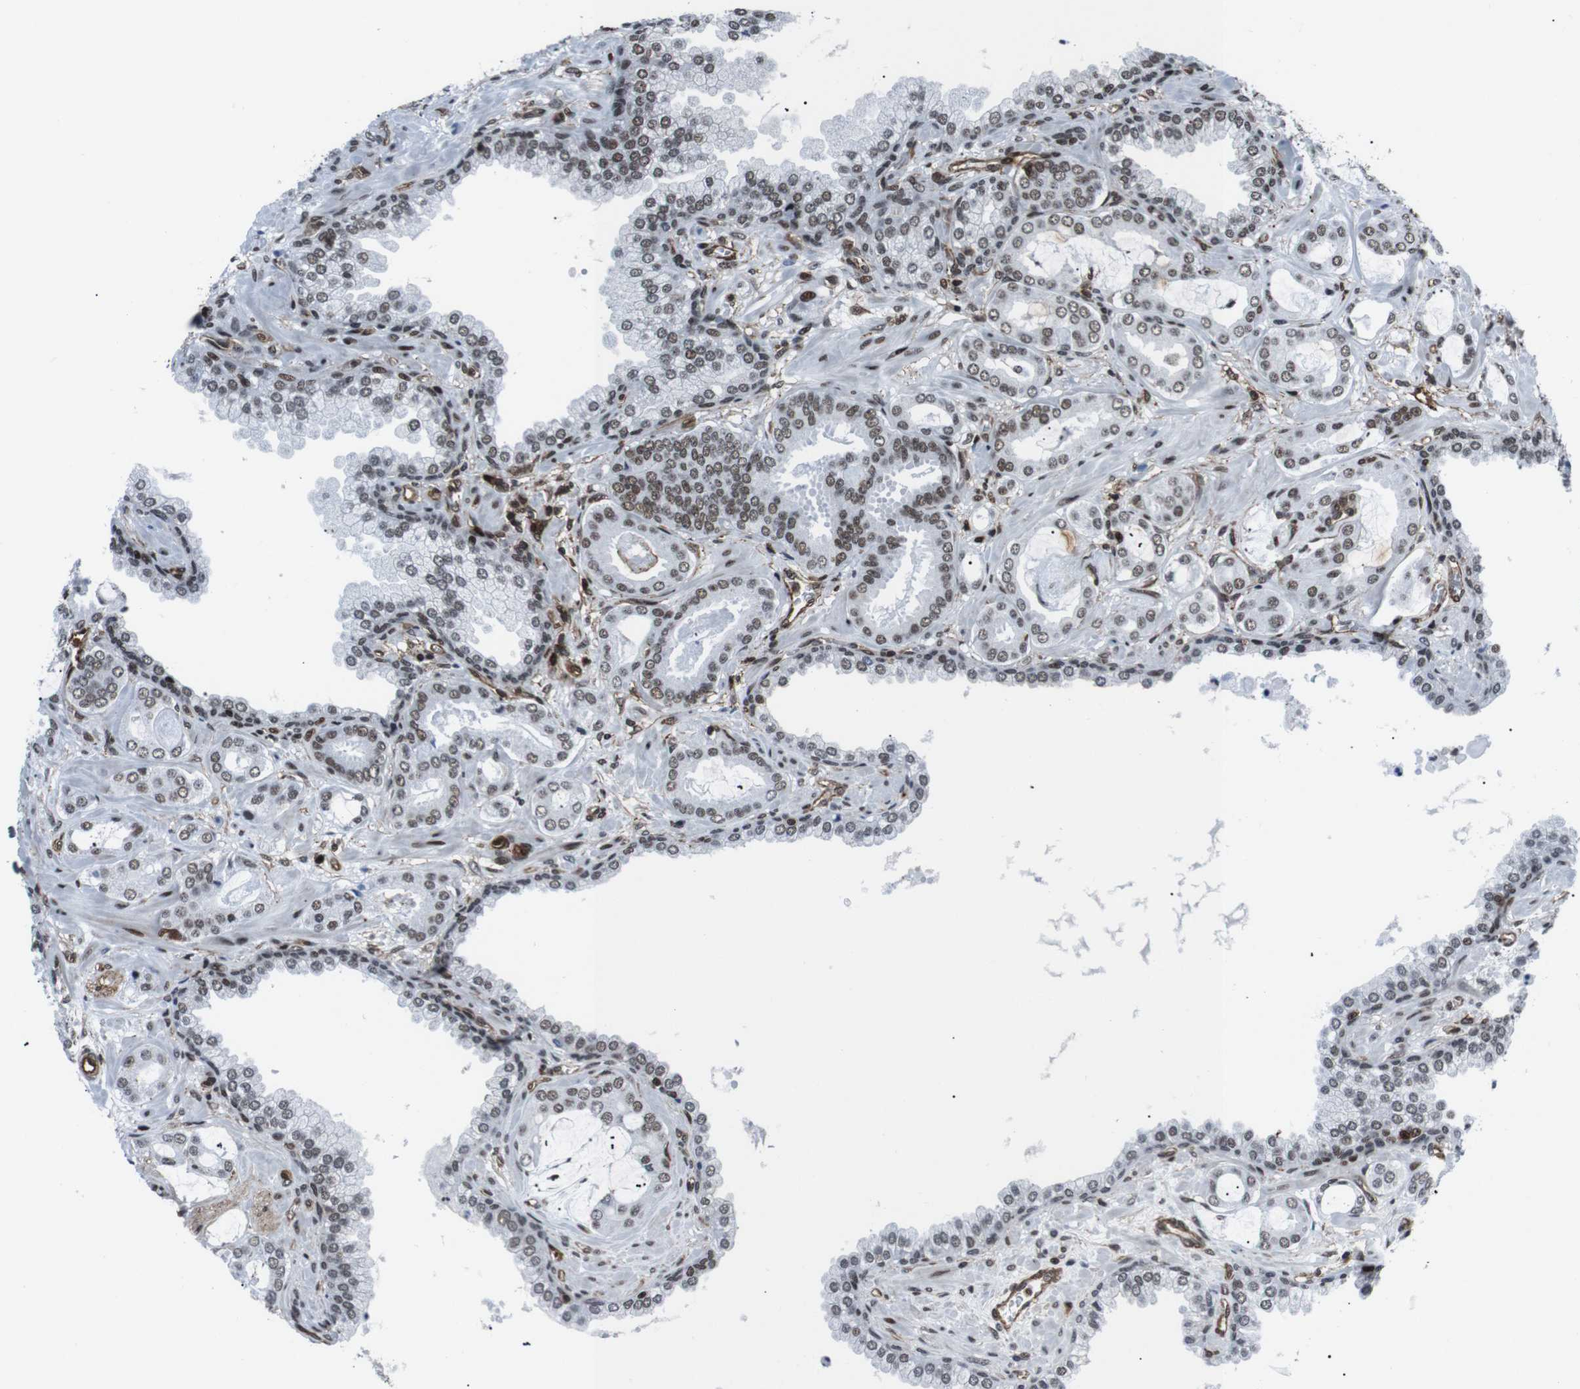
{"staining": {"intensity": "moderate", "quantity": ">75%", "location": "nuclear"}, "tissue": "prostate cancer", "cell_type": "Tumor cells", "image_type": "cancer", "snomed": [{"axis": "morphology", "description": "Adenocarcinoma, Low grade"}, {"axis": "topography", "description": "Prostate"}], "caption": "Prostate adenocarcinoma (low-grade) was stained to show a protein in brown. There is medium levels of moderate nuclear expression in approximately >75% of tumor cells.", "gene": "HNRNPU", "patient": {"sex": "male", "age": 53}}